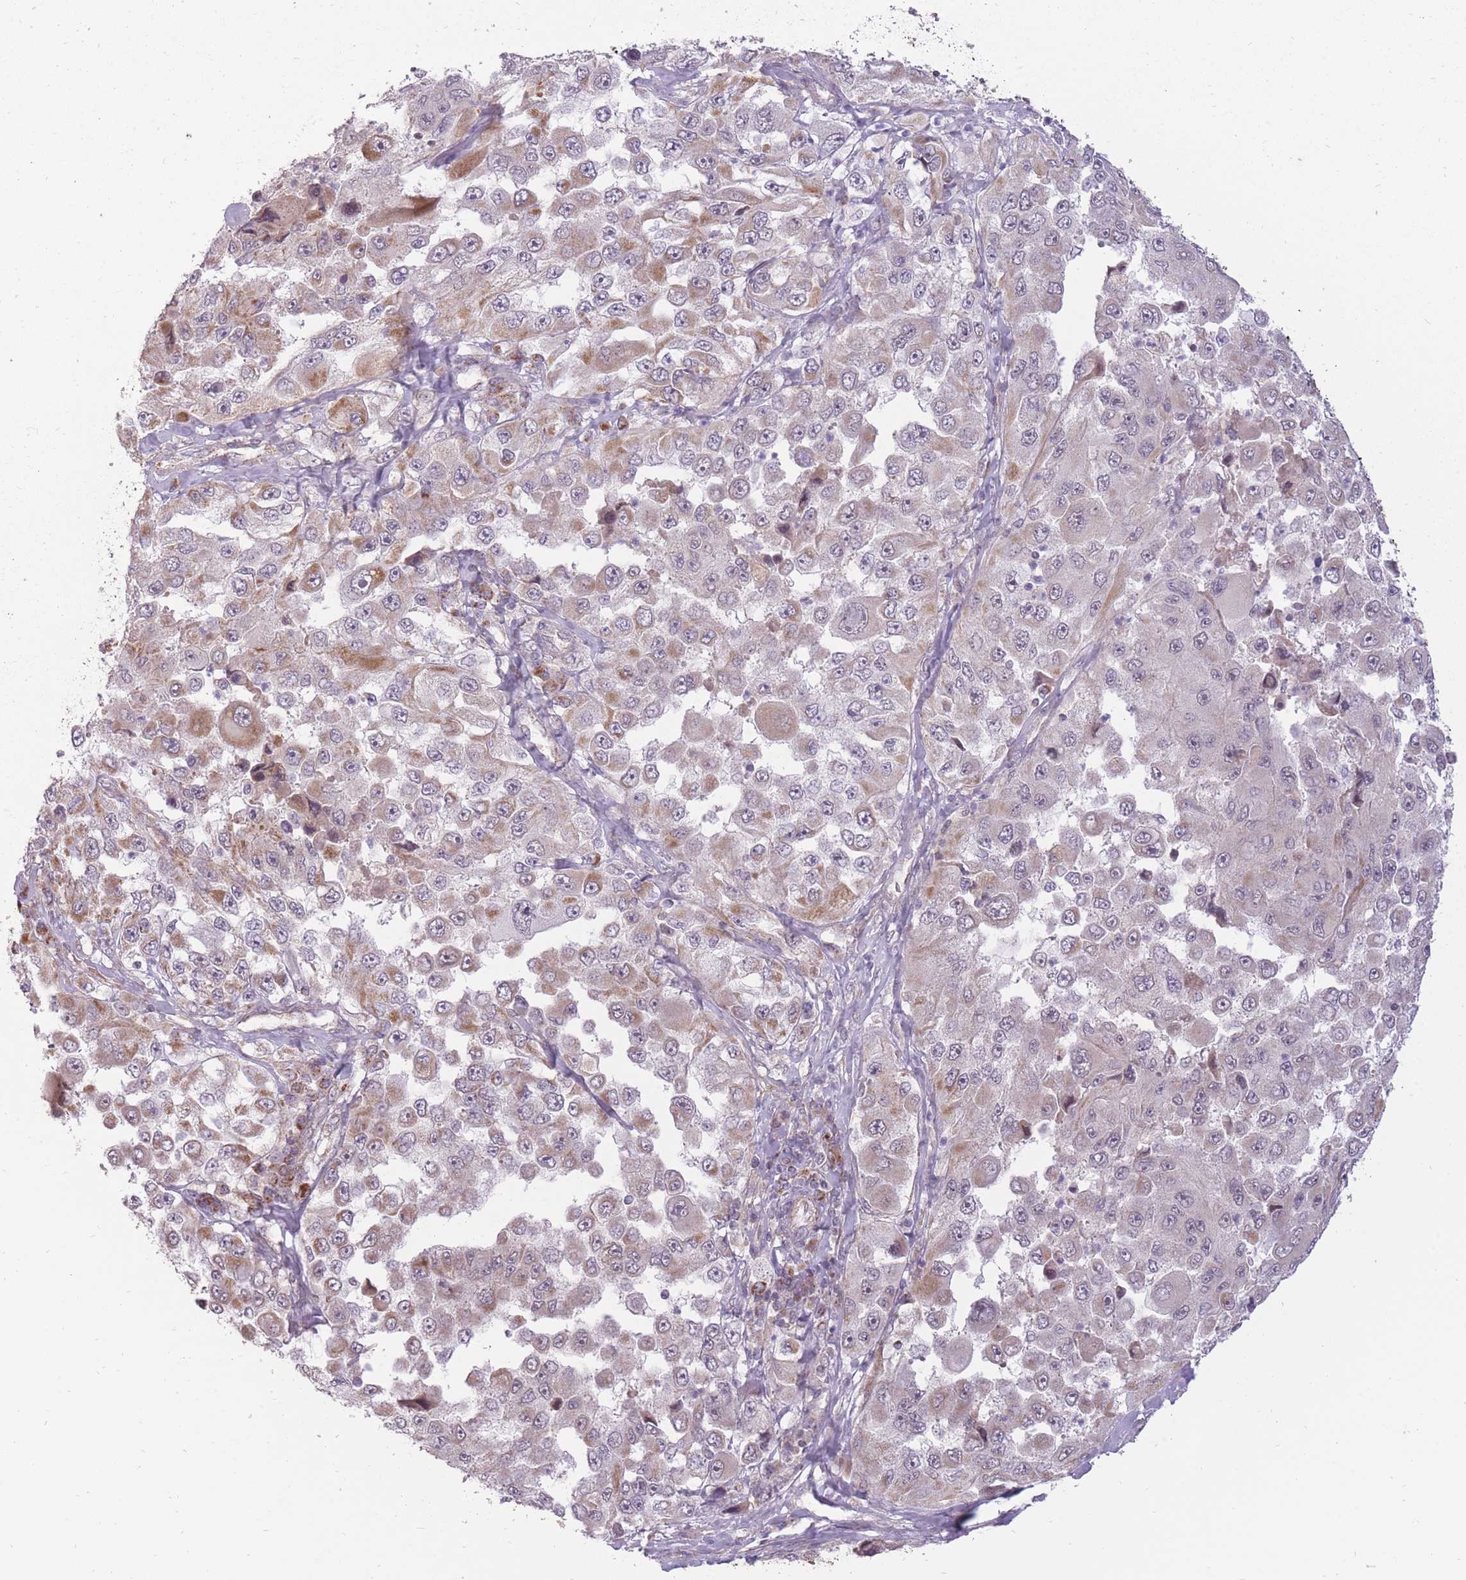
{"staining": {"intensity": "moderate", "quantity": "25%-75%", "location": "cytoplasmic/membranous"}, "tissue": "melanoma", "cell_type": "Tumor cells", "image_type": "cancer", "snomed": [{"axis": "morphology", "description": "Malignant melanoma, Metastatic site"}, {"axis": "topography", "description": "Lymph node"}], "caption": "Protein expression analysis of human melanoma reveals moderate cytoplasmic/membranous expression in approximately 25%-75% of tumor cells. Ihc stains the protein of interest in brown and the nuclei are stained blue.", "gene": "LIN7C", "patient": {"sex": "male", "age": 62}}